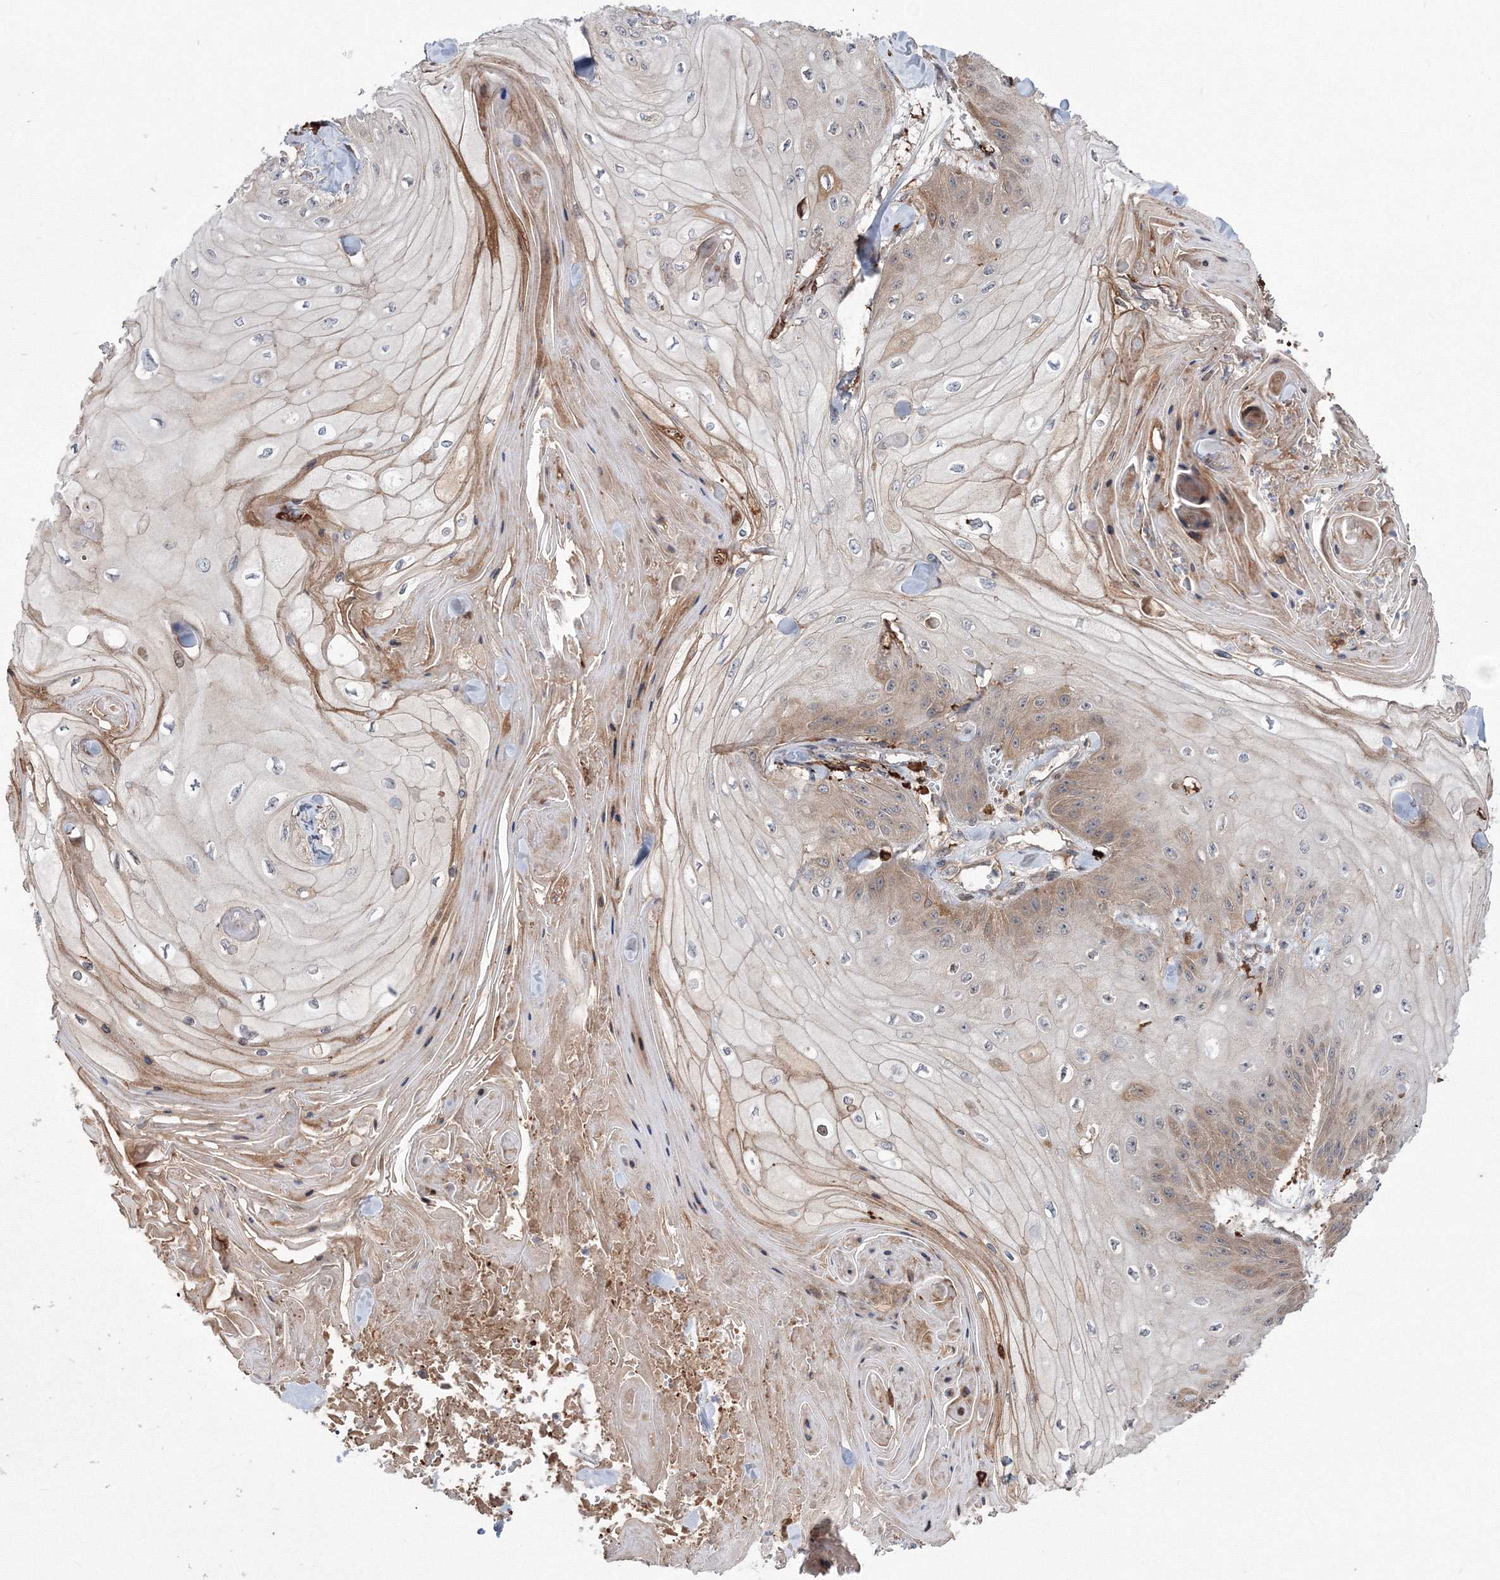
{"staining": {"intensity": "weak", "quantity": "<25%", "location": "cytoplasmic/membranous"}, "tissue": "skin cancer", "cell_type": "Tumor cells", "image_type": "cancer", "snomed": [{"axis": "morphology", "description": "Squamous cell carcinoma, NOS"}, {"axis": "topography", "description": "Skin"}], "caption": "A micrograph of human skin cancer is negative for staining in tumor cells.", "gene": "RANBP3L", "patient": {"sex": "male", "age": 74}}